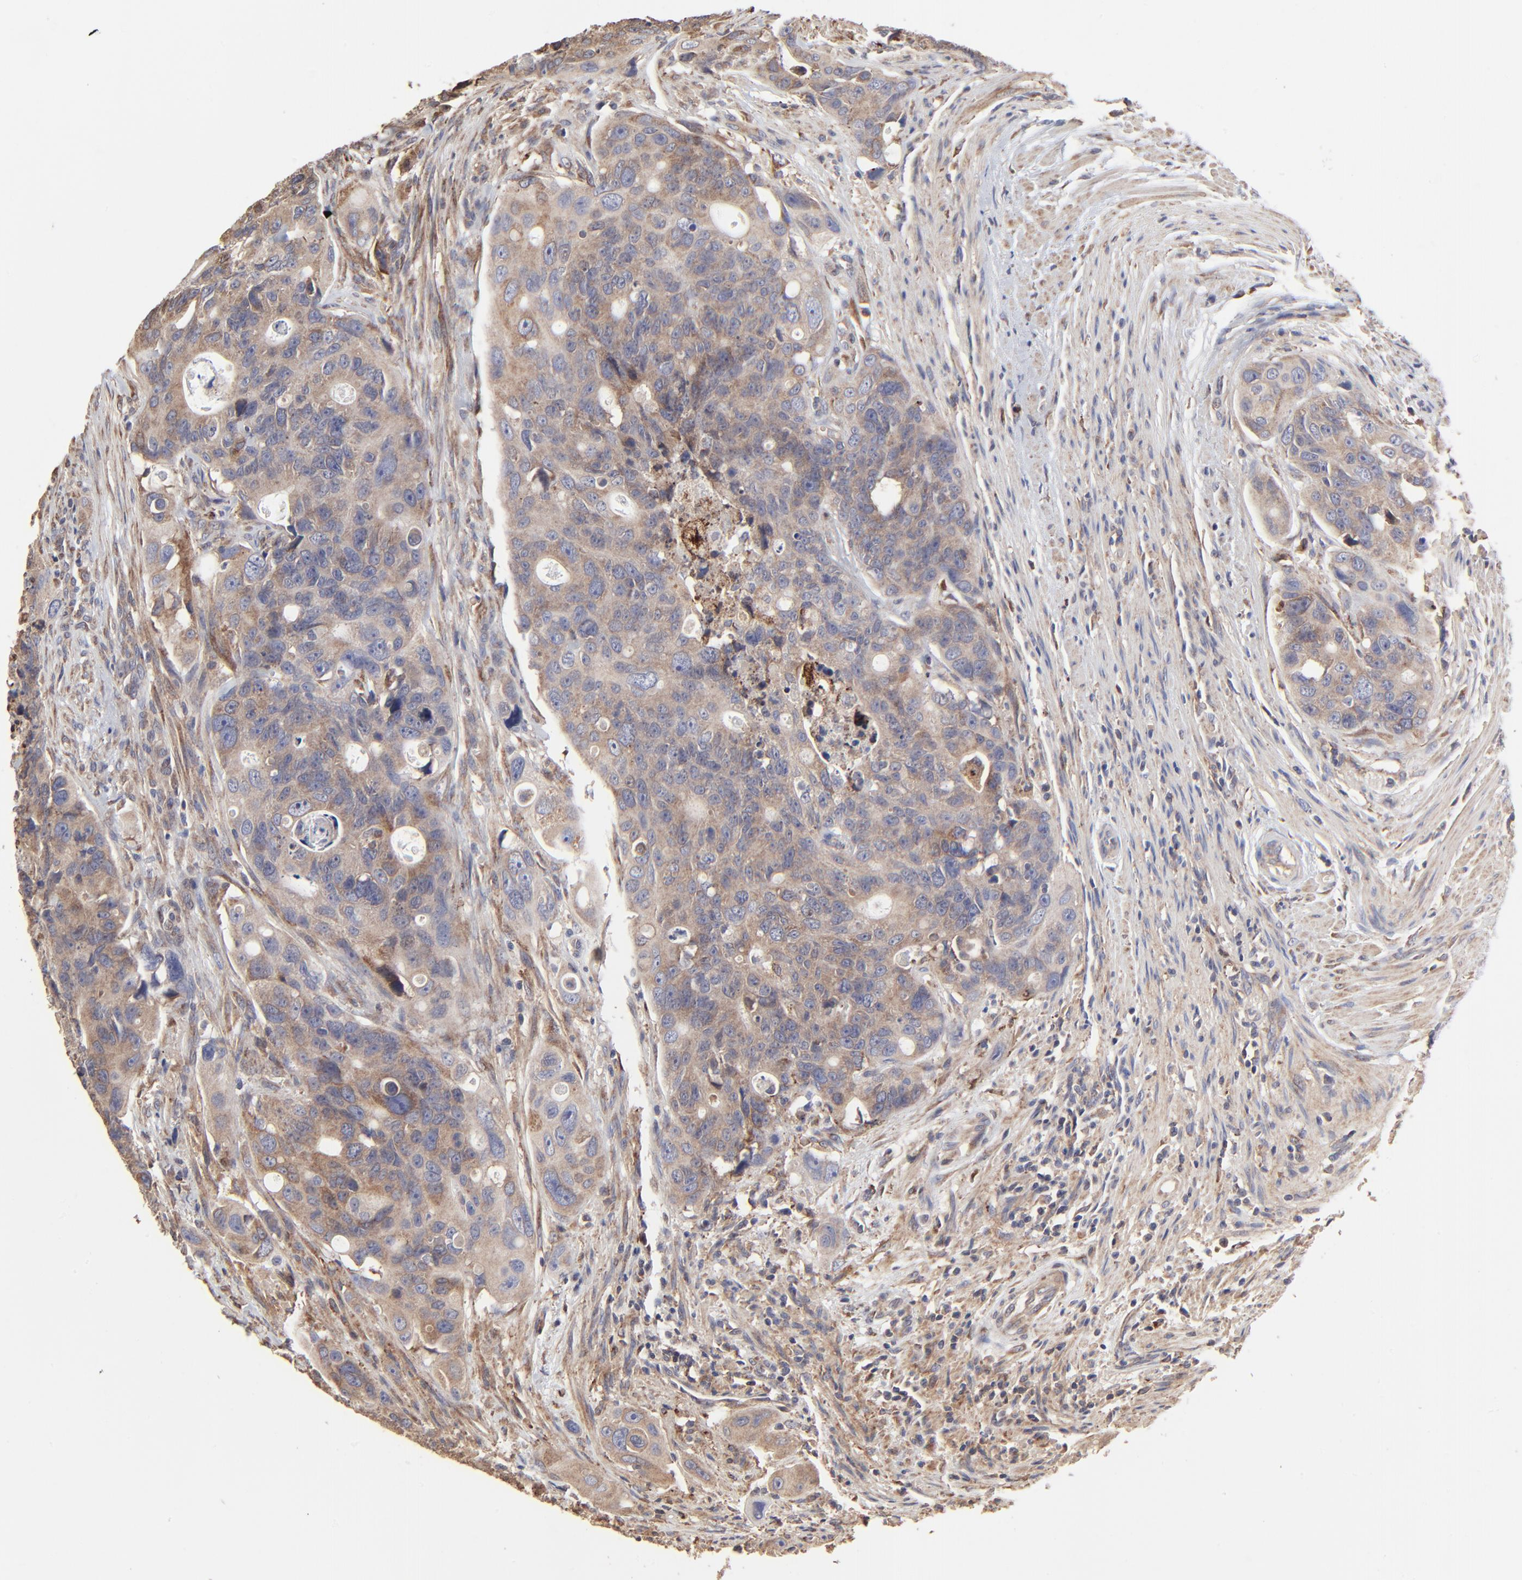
{"staining": {"intensity": "strong", "quantity": ">75%", "location": "cytoplasmic/membranous"}, "tissue": "colorectal cancer", "cell_type": "Tumor cells", "image_type": "cancer", "snomed": [{"axis": "morphology", "description": "Adenocarcinoma, NOS"}, {"axis": "topography", "description": "Colon"}], "caption": "IHC staining of adenocarcinoma (colorectal), which shows high levels of strong cytoplasmic/membranous staining in about >75% of tumor cells indicating strong cytoplasmic/membranous protein staining. The staining was performed using DAB (brown) for protein detection and nuclei were counterstained in hematoxylin (blue).", "gene": "ELP2", "patient": {"sex": "female", "age": 57}}